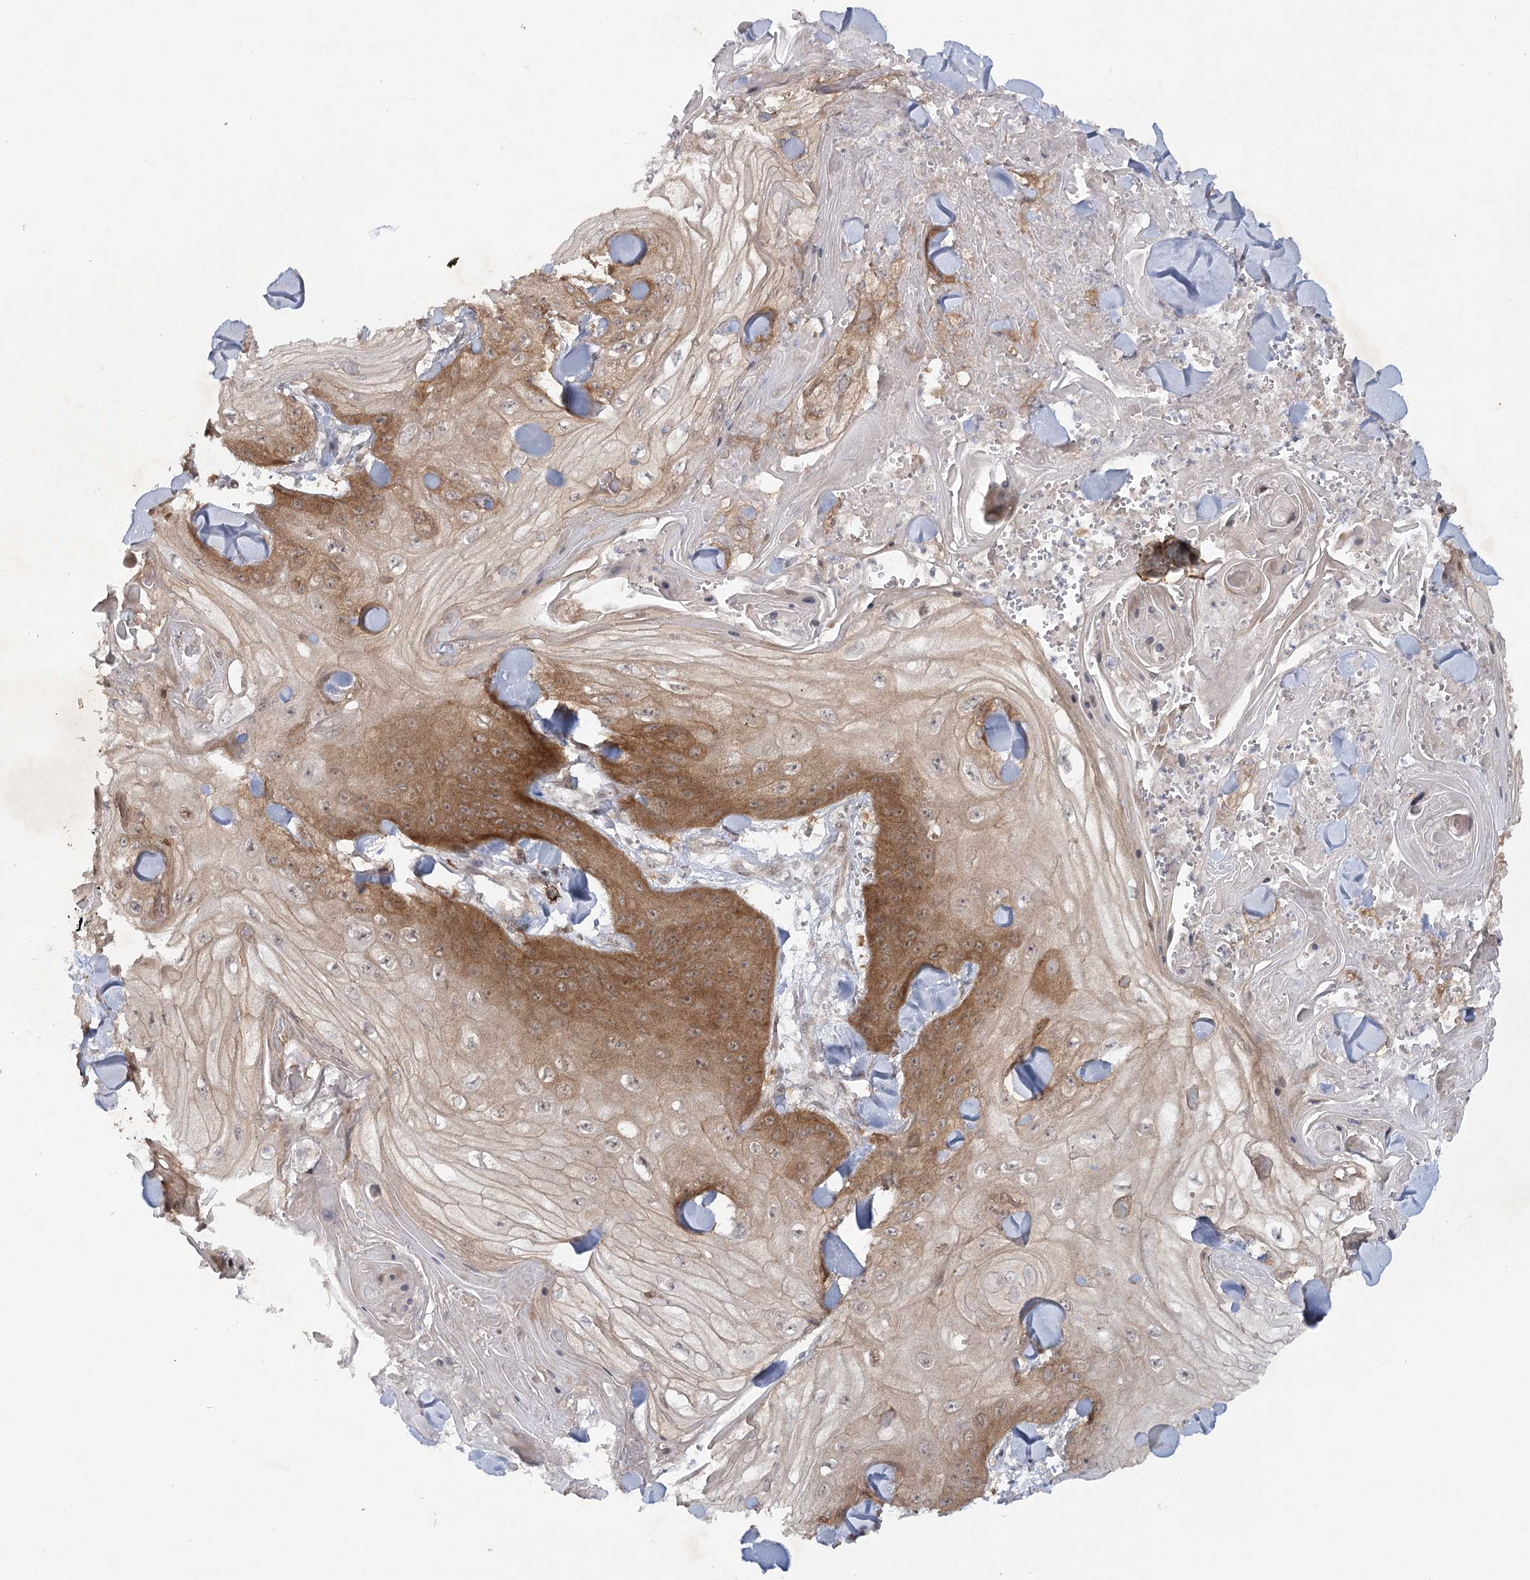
{"staining": {"intensity": "moderate", "quantity": "25%-75%", "location": "cytoplasmic/membranous"}, "tissue": "skin cancer", "cell_type": "Tumor cells", "image_type": "cancer", "snomed": [{"axis": "morphology", "description": "Squamous cell carcinoma, NOS"}, {"axis": "topography", "description": "Skin"}], "caption": "Immunohistochemical staining of skin cancer exhibits medium levels of moderate cytoplasmic/membranous protein positivity in approximately 25%-75% of tumor cells.", "gene": "SH2D3A", "patient": {"sex": "male", "age": 74}}